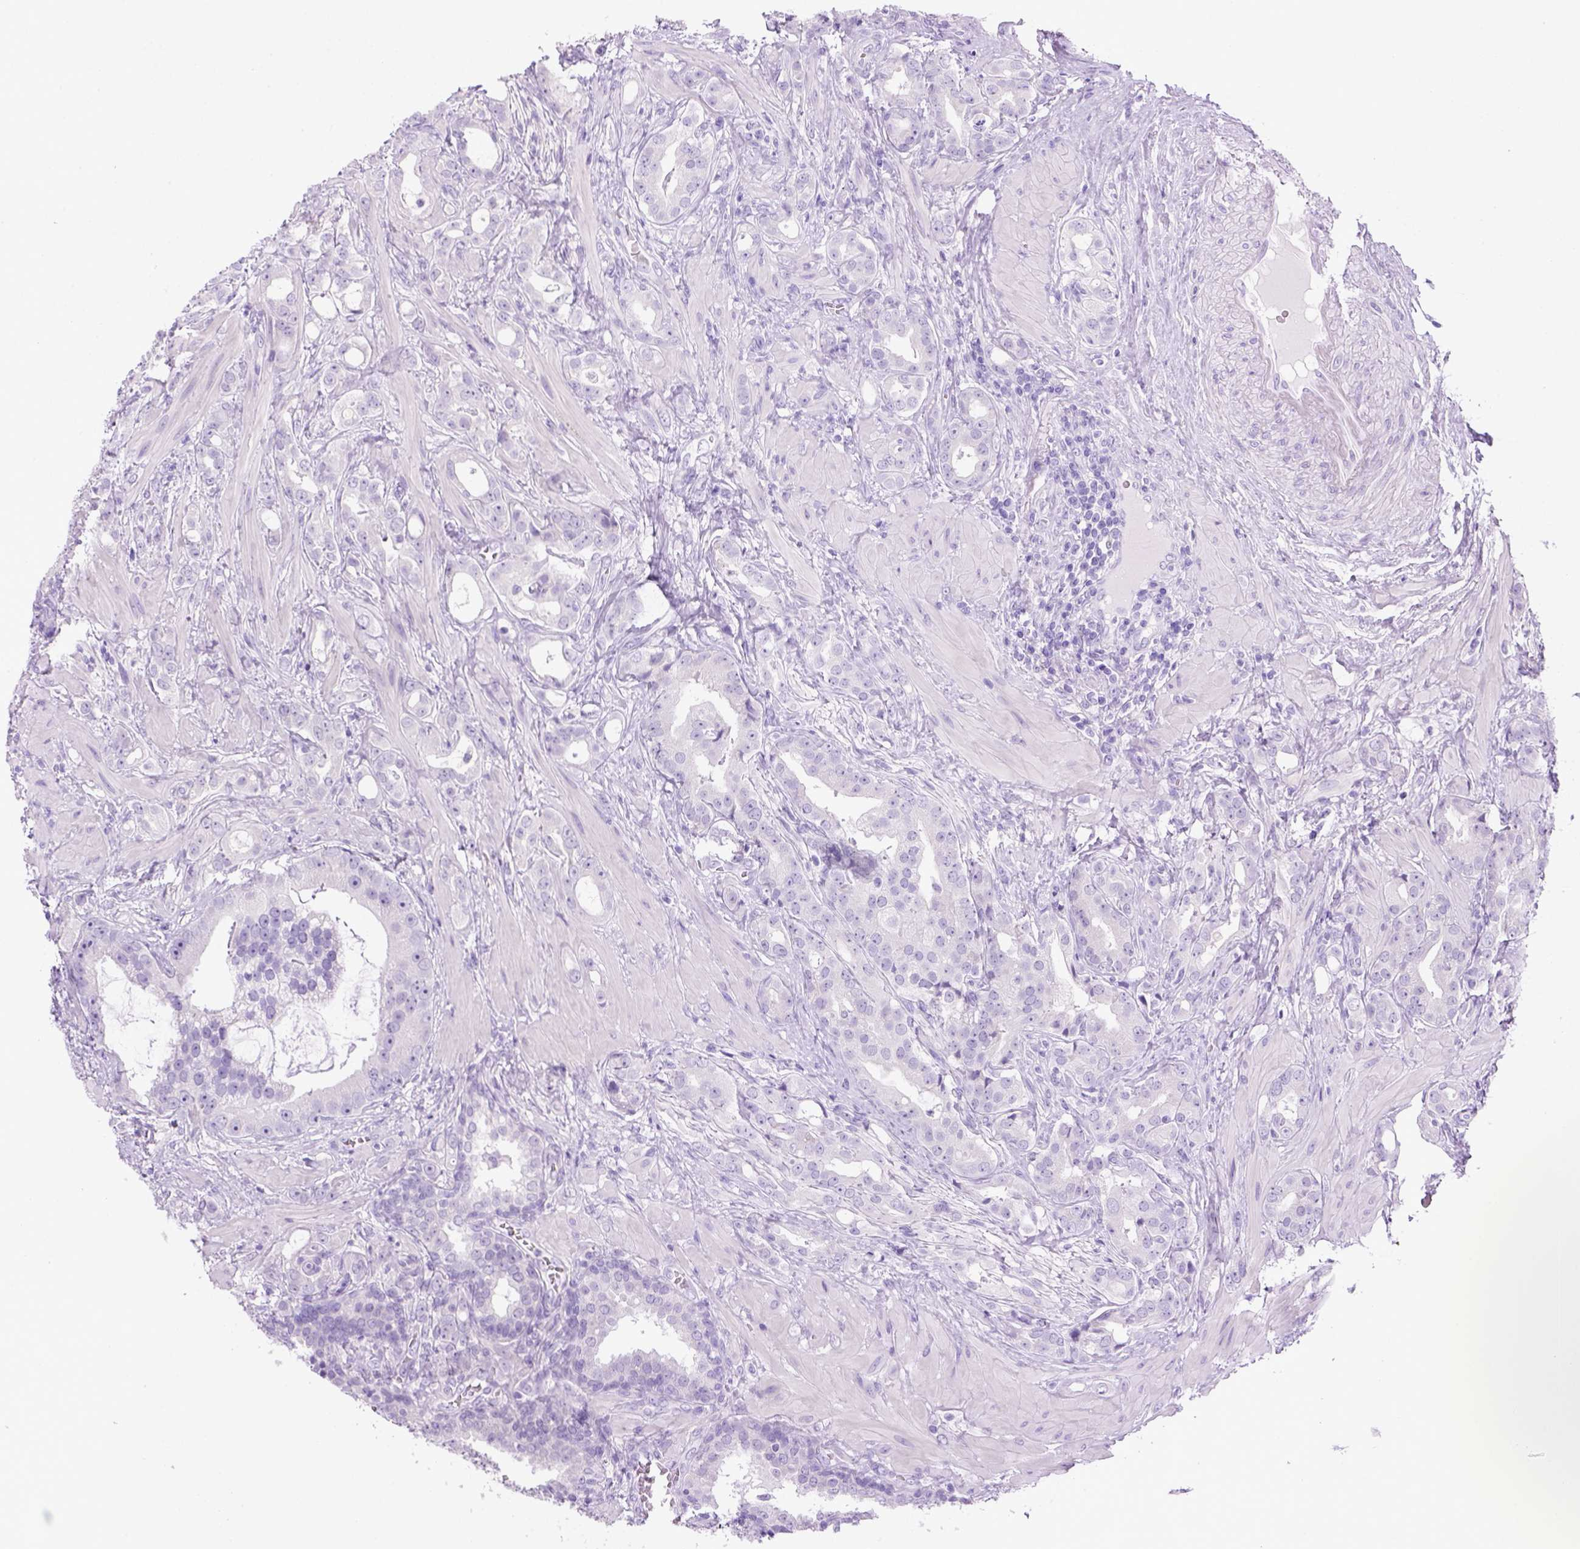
{"staining": {"intensity": "negative", "quantity": "none", "location": "none"}, "tissue": "prostate cancer", "cell_type": "Tumor cells", "image_type": "cancer", "snomed": [{"axis": "morphology", "description": "Adenocarcinoma, NOS"}, {"axis": "topography", "description": "Prostate"}], "caption": "Protein analysis of prostate cancer exhibits no significant staining in tumor cells.", "gene": "SGCG", "patient": {"sex": "male", "age": 57}}